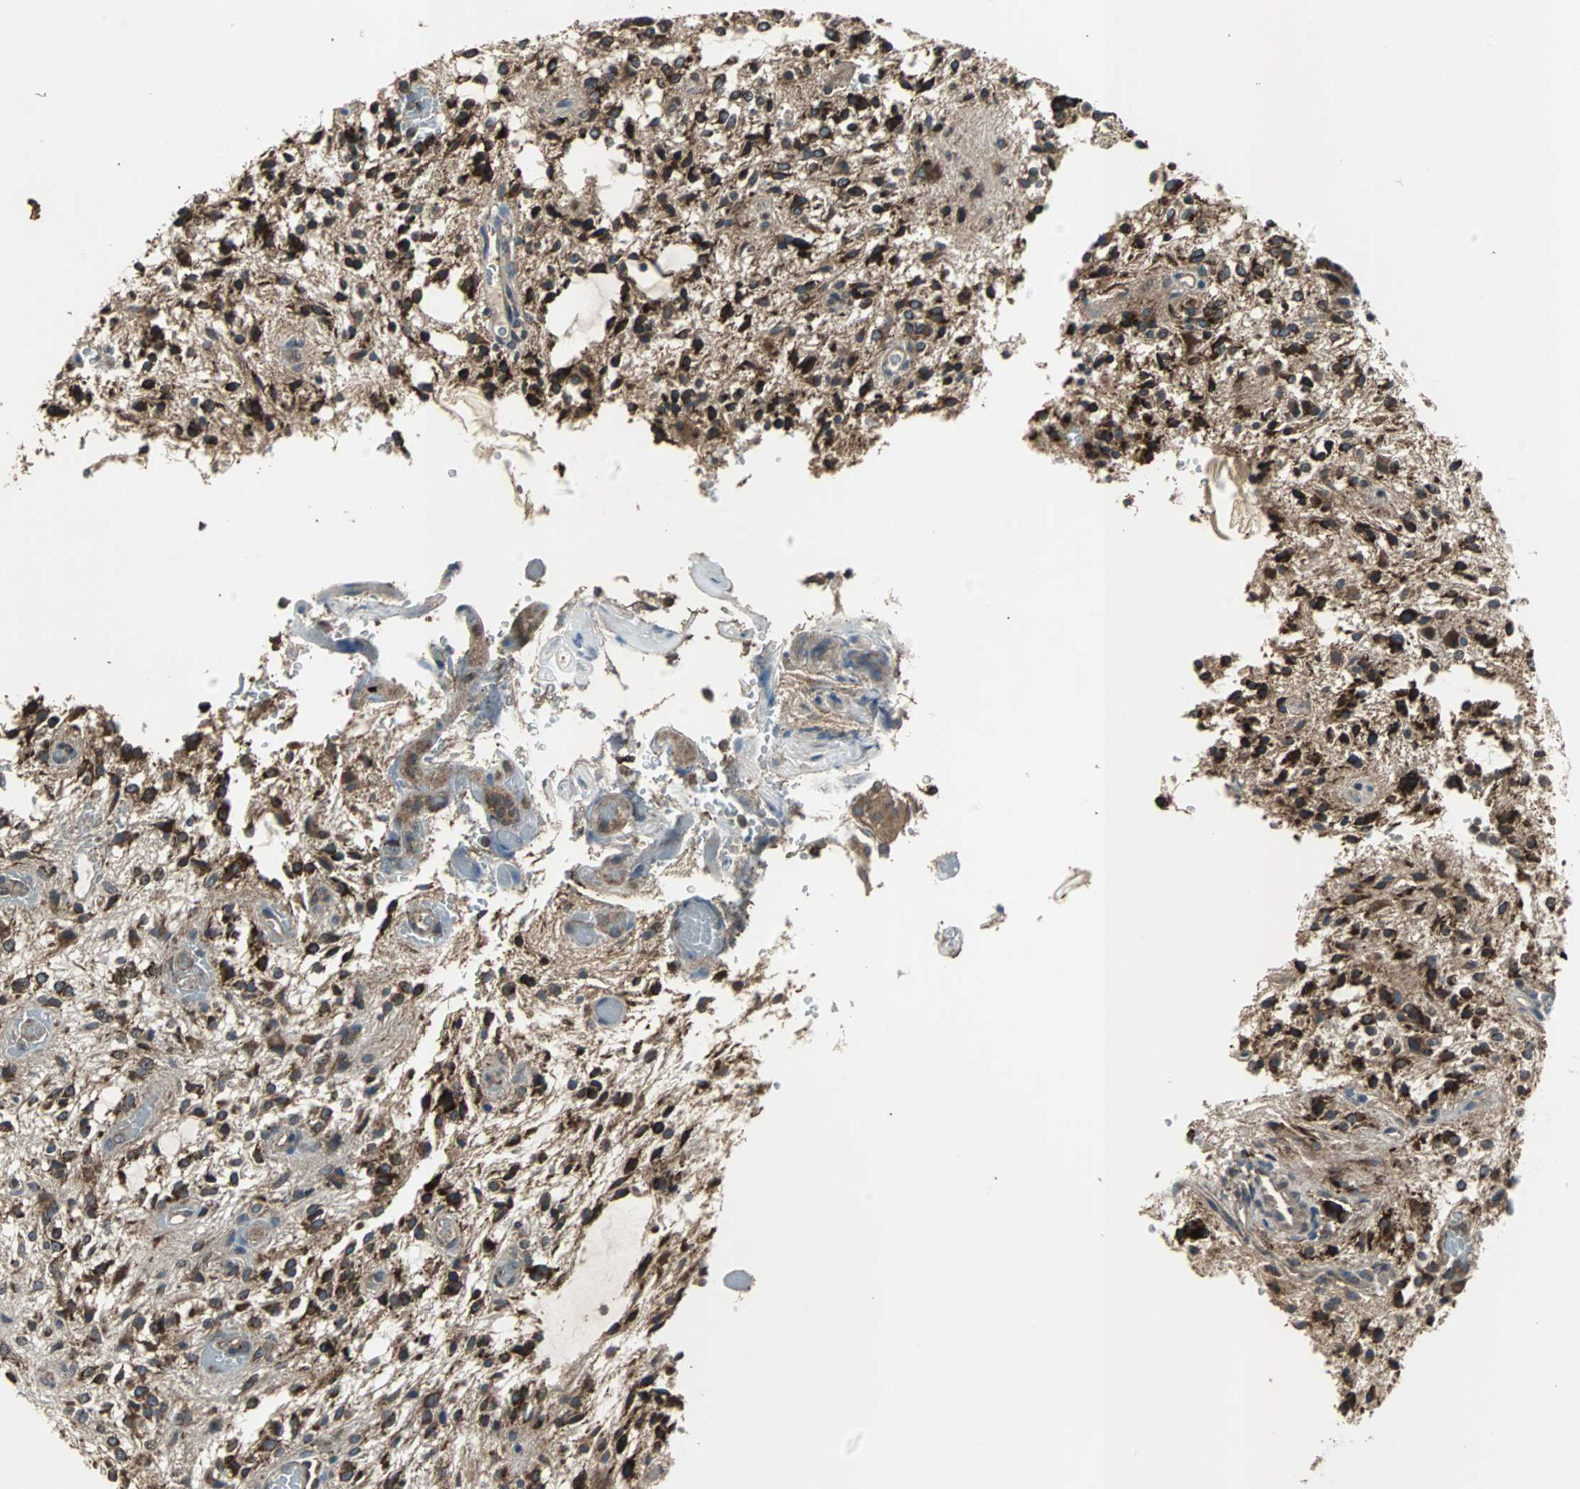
{"staining": {"intensity": "strong", "quantity": ">75%", "location": "cytoplasmic/membranous"}, "tissue": "glioma", "cell_type": "Tumor cells", "image_type": "cancer", "snomed": [{"axis": "morphology", "description": "Glioma, malignant, NOS"}, {"axis": "topography", "description": "Cerebellum"}], "caption": "Malignant glioma stained with DAB (3,3'-diaminobenzidine) immunohistochemistry (IHC) exhibits high levels of strong cytoplasmic/membranous positivity in about >75% of tumor cells.", "gene": "SOS1", "patient": {"sex": "female", "age": 10}}